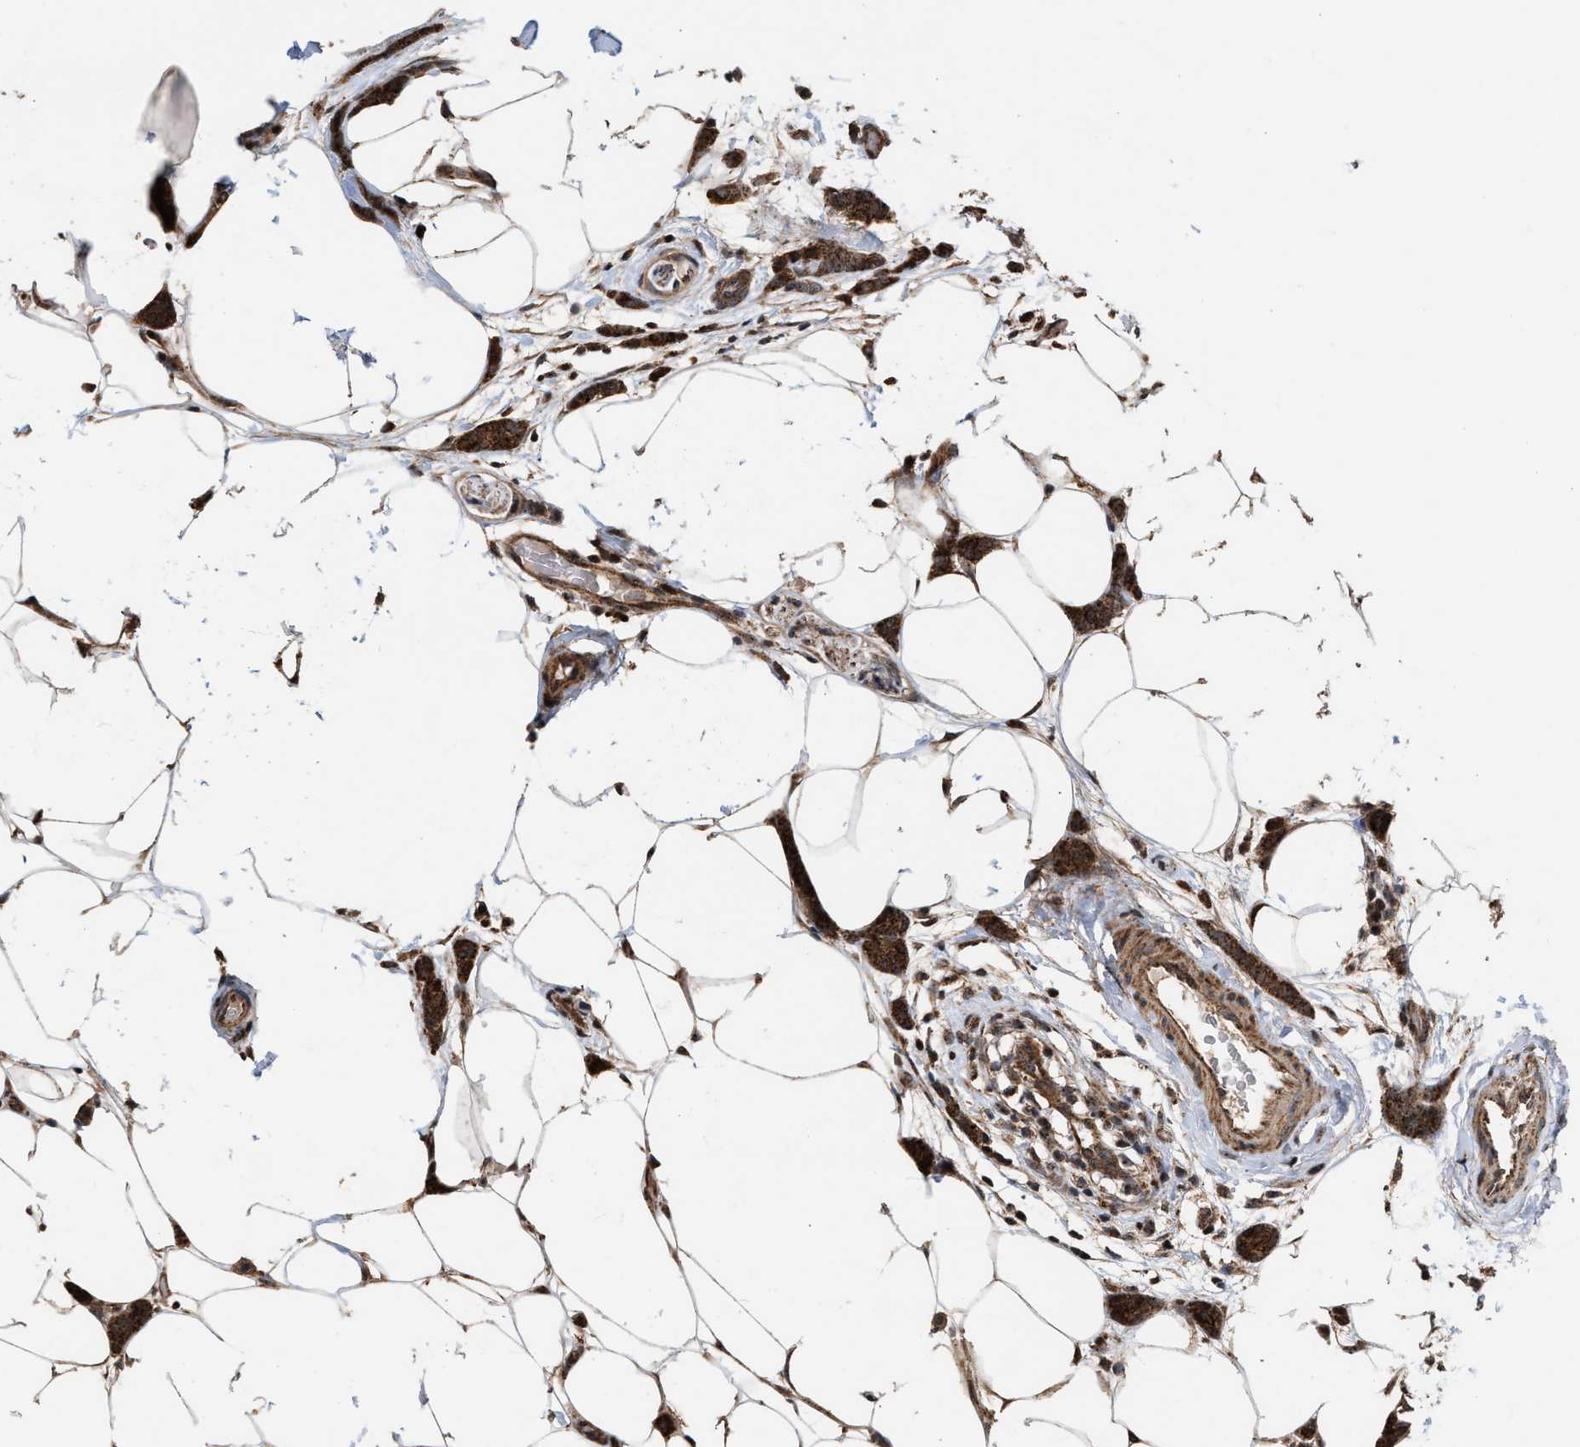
{"staining": {"intensity": "strong", "quantity": ">75%", "location": "cytoplasmic/membranous"}, "tissue": "breast cancer", "cell_type": "Tumor cells", "image_type": "cancer", "snomed": [{"axis": "morphology", "description": "Lobular carcinoma"}, {"axis": "topography", "description": "Skin"}, {"axis": "topography", "description": "Breast"}], "caption": "Breast cancer (lobular carcinoma) tissue exhibits strong cytoplasmic/membranous expression in approximately >75% of tumor cells, visualized by immunohistochemistry.", "gene": "EXOSC2", "patient": {"sex": "female", "age": 46}}